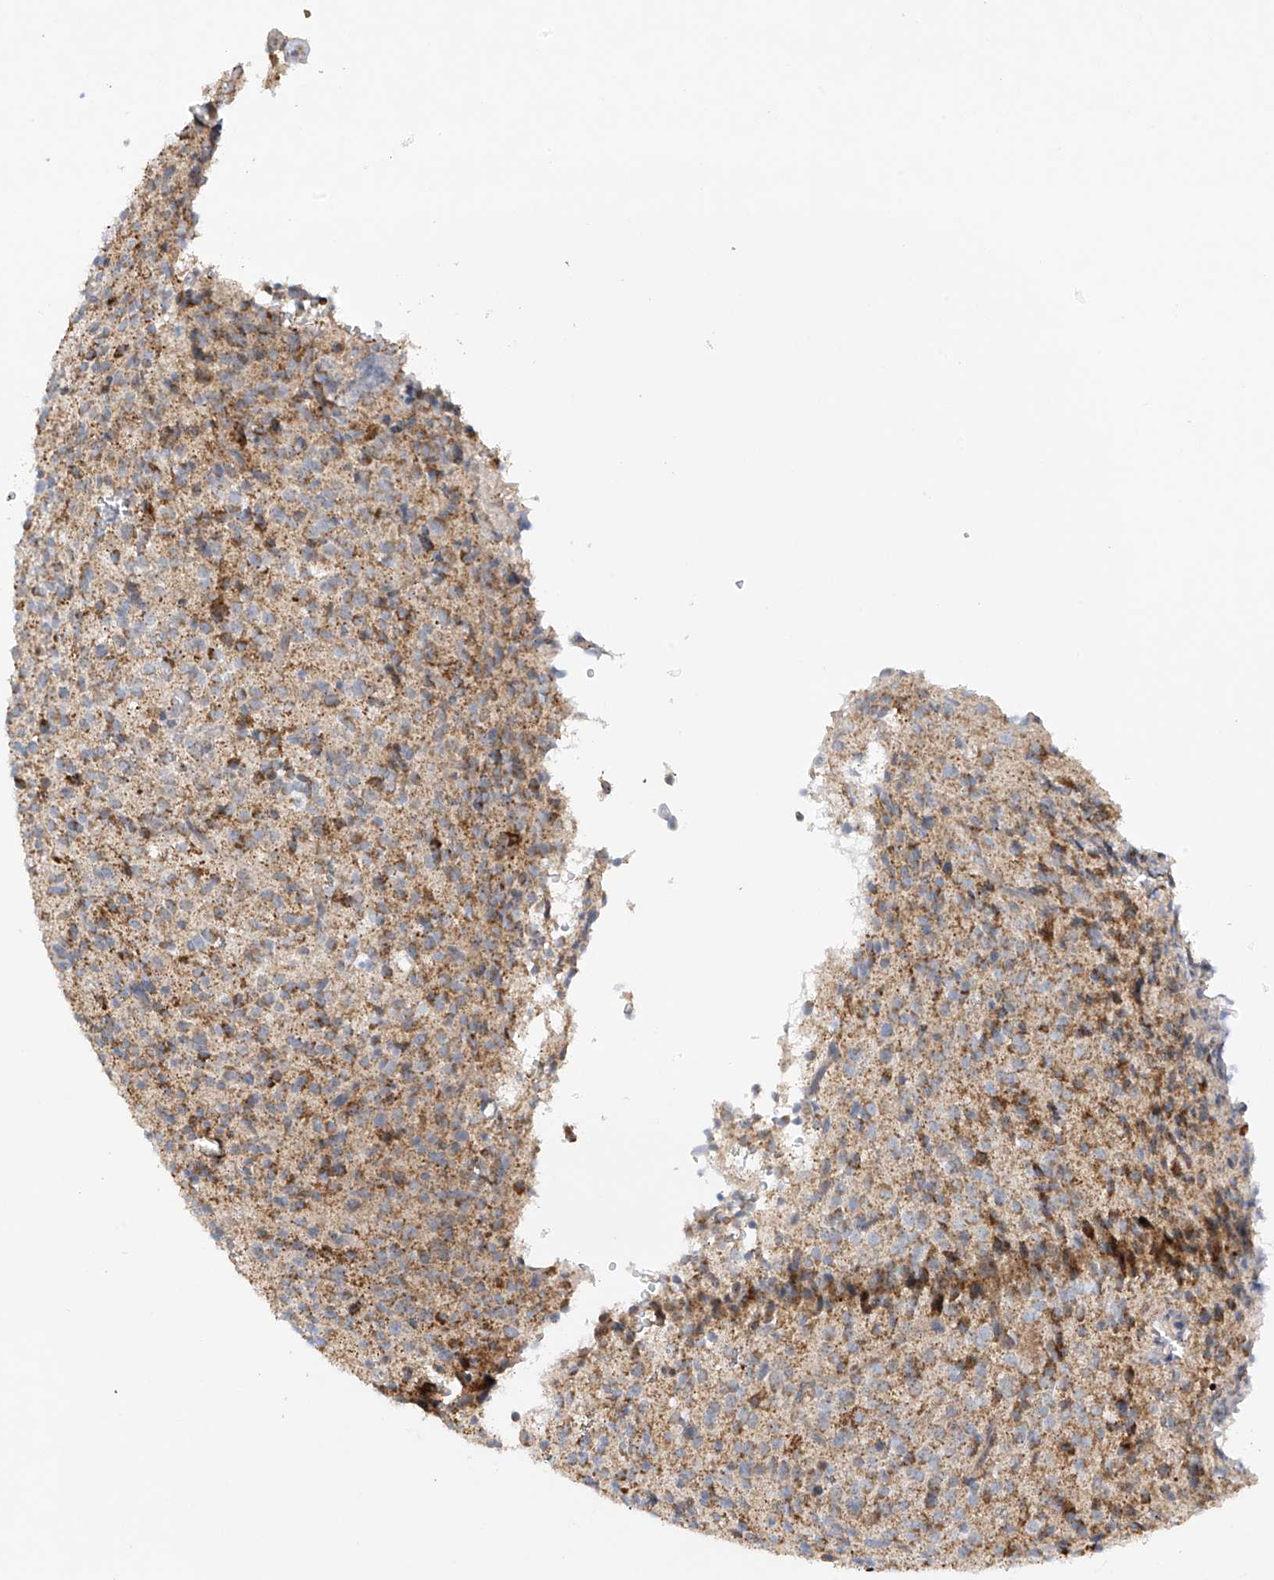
{"staining": {"intensity": "weak", "quantity": "<25%", "location": "cytoplasmic/membranous"}, "tissue": "glioma", "cell_type": "Tumor cells", "image_type": "cancer", "snomed": [{"axis": "morphology", "description": "Glioma, malignant, High grade"}, {"axis": "topography", "description": "Brain"}], "caption": "Tumor cells show no significant expression in high-grade glioma (malignant).", "gene": "METTL18", "patient": {"sex": "male", "age": 34}}